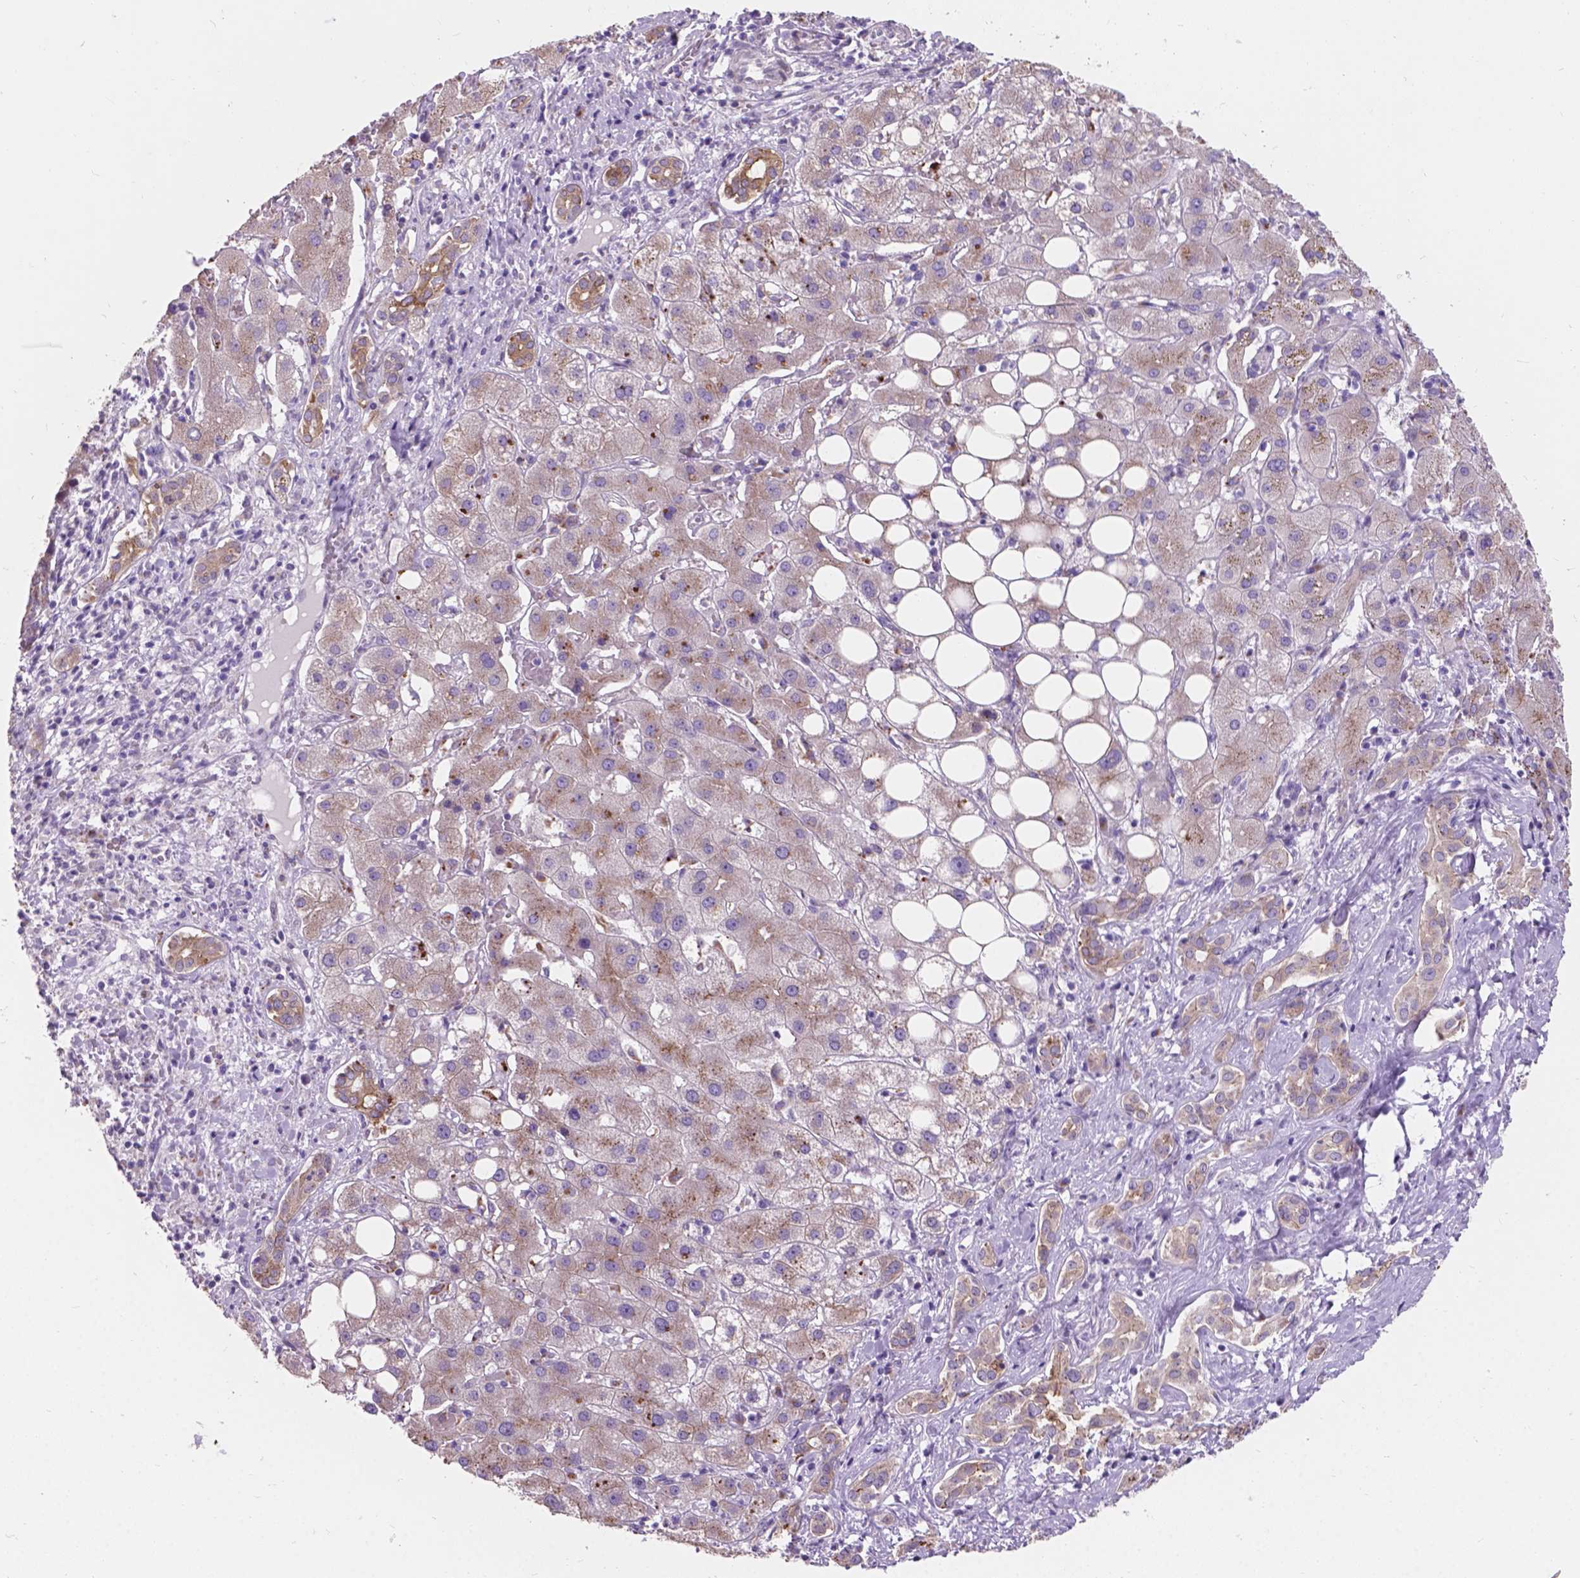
{"staining": {"intensity": "moderate", "quantity": "<25%", "location": "cytoplasmic/membranous"}, "tissue": "liver cancer", "cell_type": "Tumor cells", "image_type": "cancer", "snomed": [{"axis": "morphology", "description": "Carcinoma, Hepatocellular, NOS"}, {"axis": "topography", "description": "Liver"}], "caption": "Protein expression analysis of human liver cancer reveals moderate cytoplasmic/membranous expression in approximately <25% of tumor cells. (DAB (3,3'-diaminobenzidine) = brown stain, brightfield microscopy at high magnification).", "gene": "MYH14", "patient": {"sex": "male", "age": 65}}